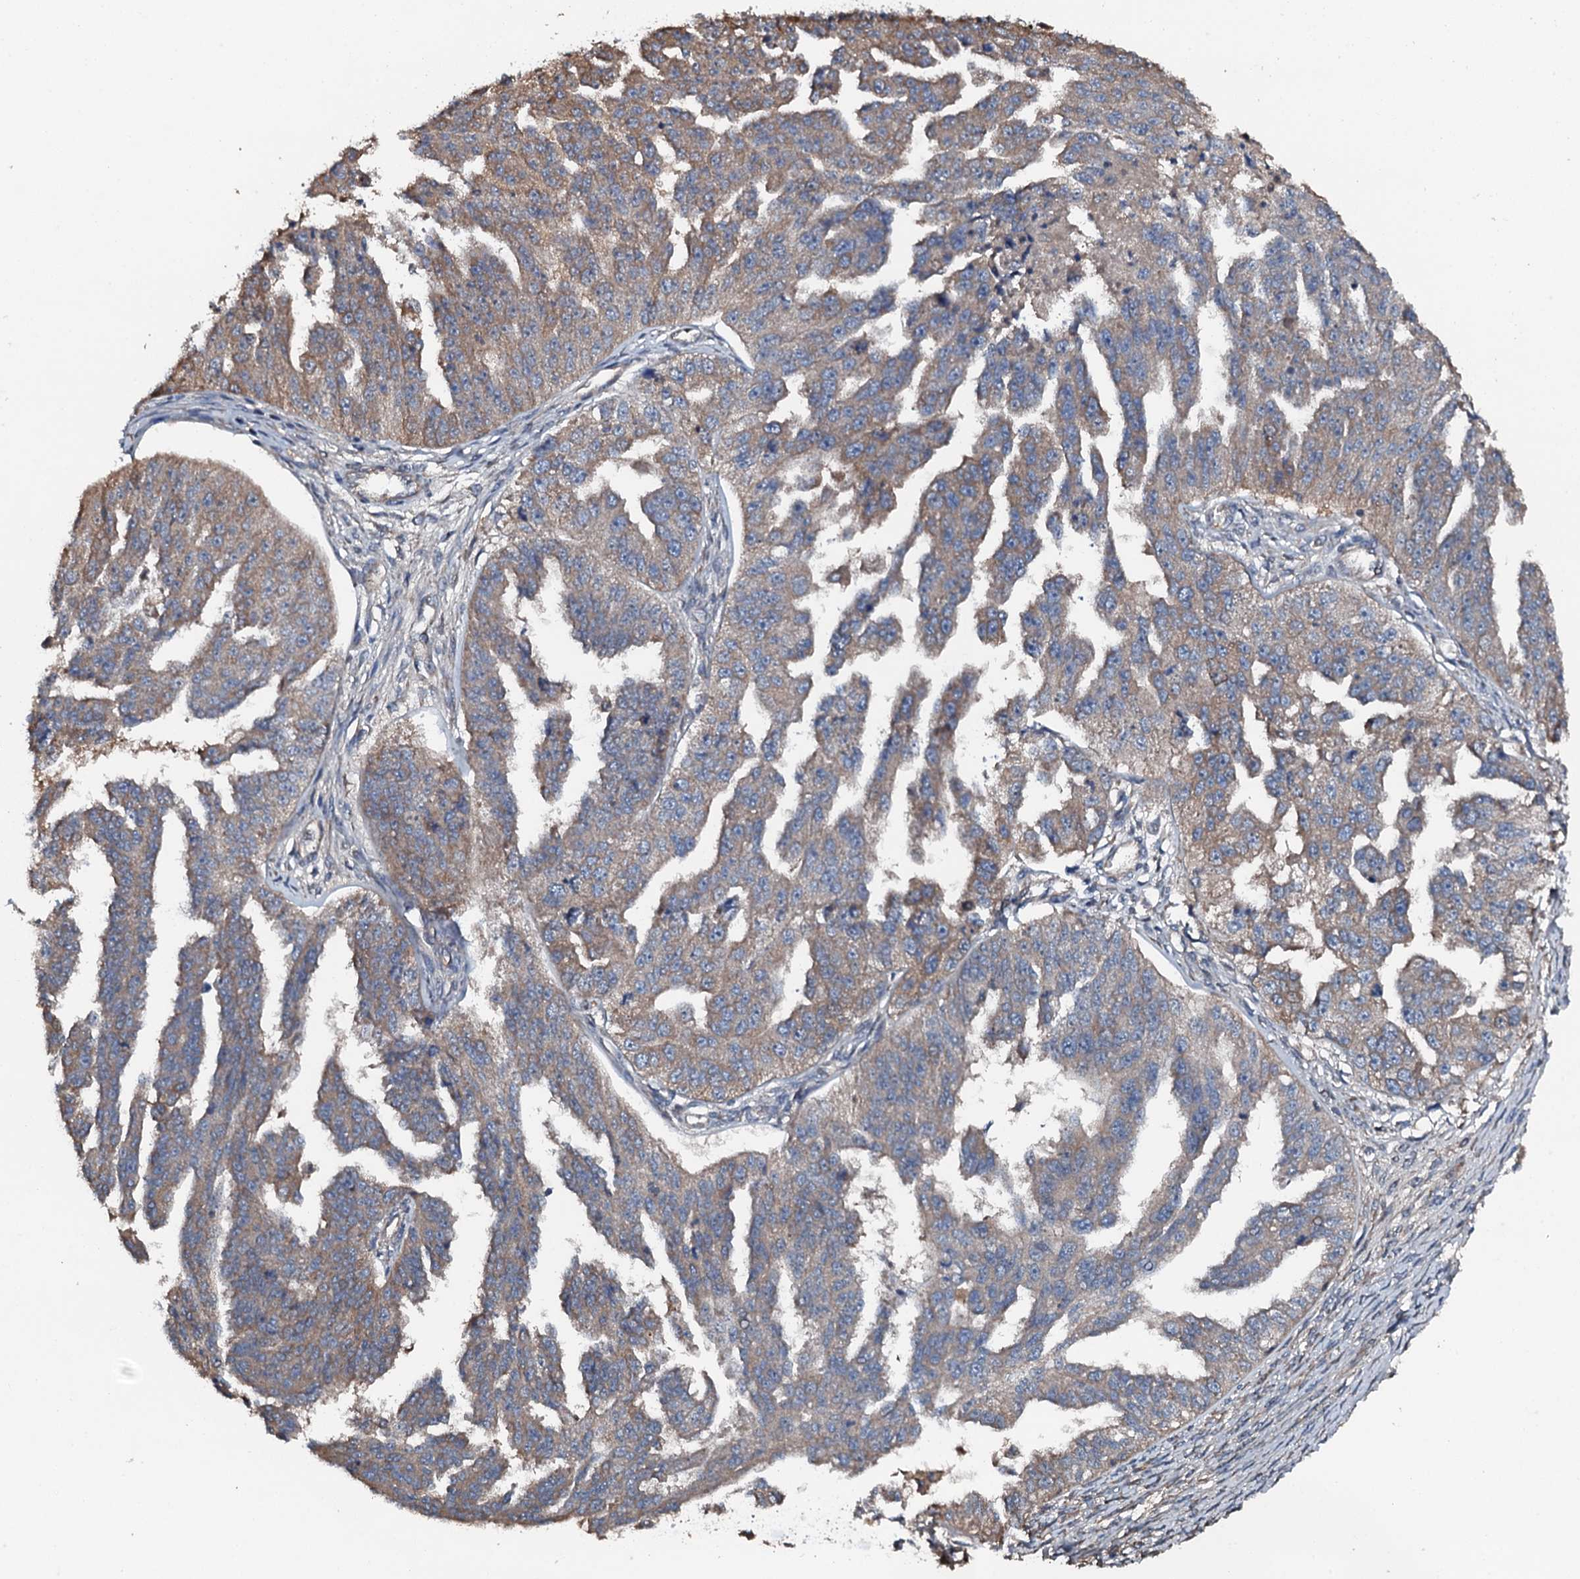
{"staining": {"intensity": "moderate", "quantity": ">75%", "location": "cytoplasmic/membranous"}, "tissue": "ovarian cancer", "cell_type": "Tumor cells", "image_type": "cancer", "snomed": [{"axis": "morphology", "description": "Cystadenocarcinoma, serous, NOS"}, {"axis": "topography", "description": "Ovary"}], "caption": "Brown immunohistochemical staining in ovarian cancer (serous cystadenocarcinoma) shows moderate cytoplasmic/membranous positivity in approximately >75% of tumor cells. The staining was performed using DAB (3,3'-diaminobenzidine) to visualize the protein expression in brown, while the nuclei were stained in blue with hematoxylin (Magnification: 20x).", "gene": "FLYWCH1", "patient": {"sex": "female", "age": 58}}